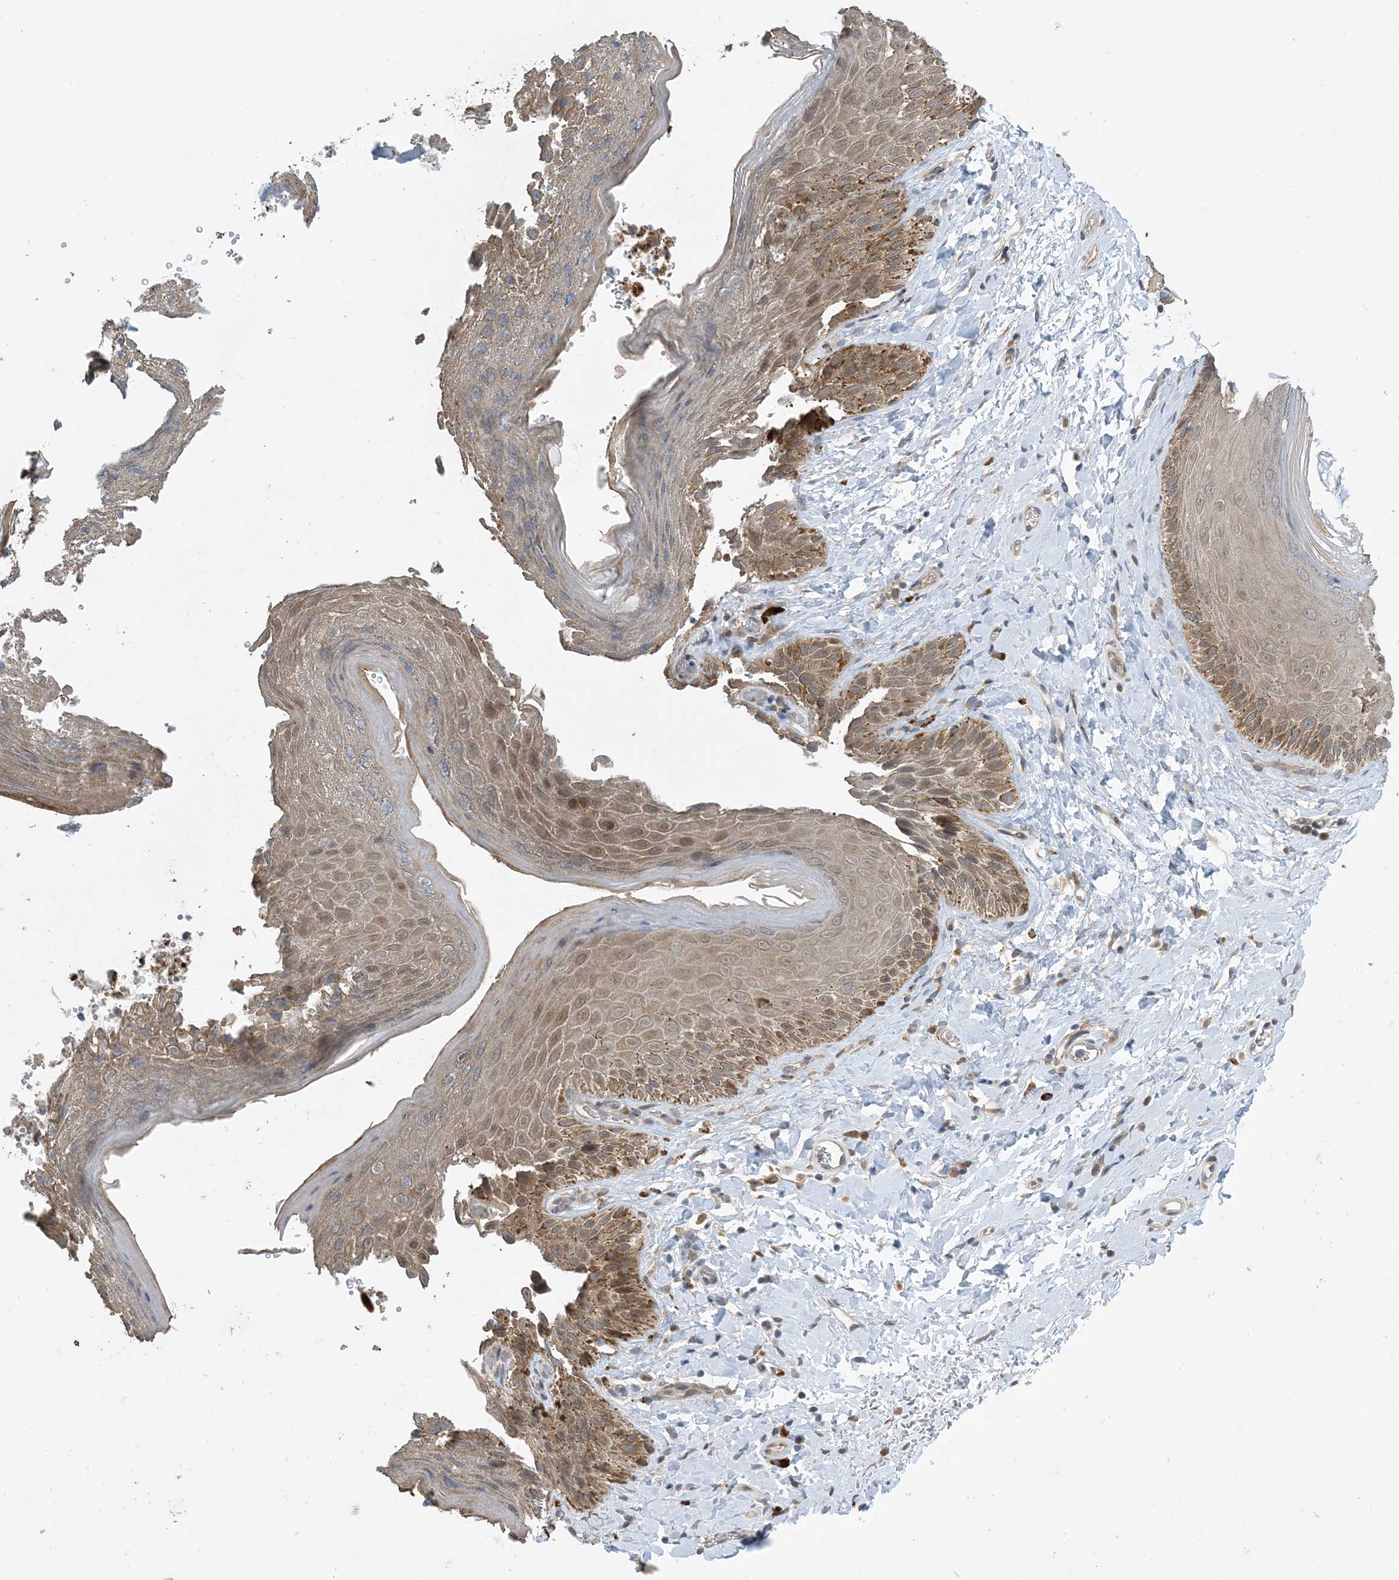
{"staining": {"intensity": "moderate", "quantity": ">75%", "location": "cytoplasmic/membranous,nuclear"}, "tissue": "skin", "cell_type": "Epidermal cells", "image_type": "normal", "snomed": [{"axis": "morphology", "description": "Normal tissue, NOS"}, {"axis": "topography", "description": "Anal"}], "caption": "The immunohistochemical stain labels moderate cytoplasmic/membranous,nuclear staining in epidermal cells of benign skin.", "gene": "PHOSPHO2", "patient": {"sex": "male", "age": 44}}